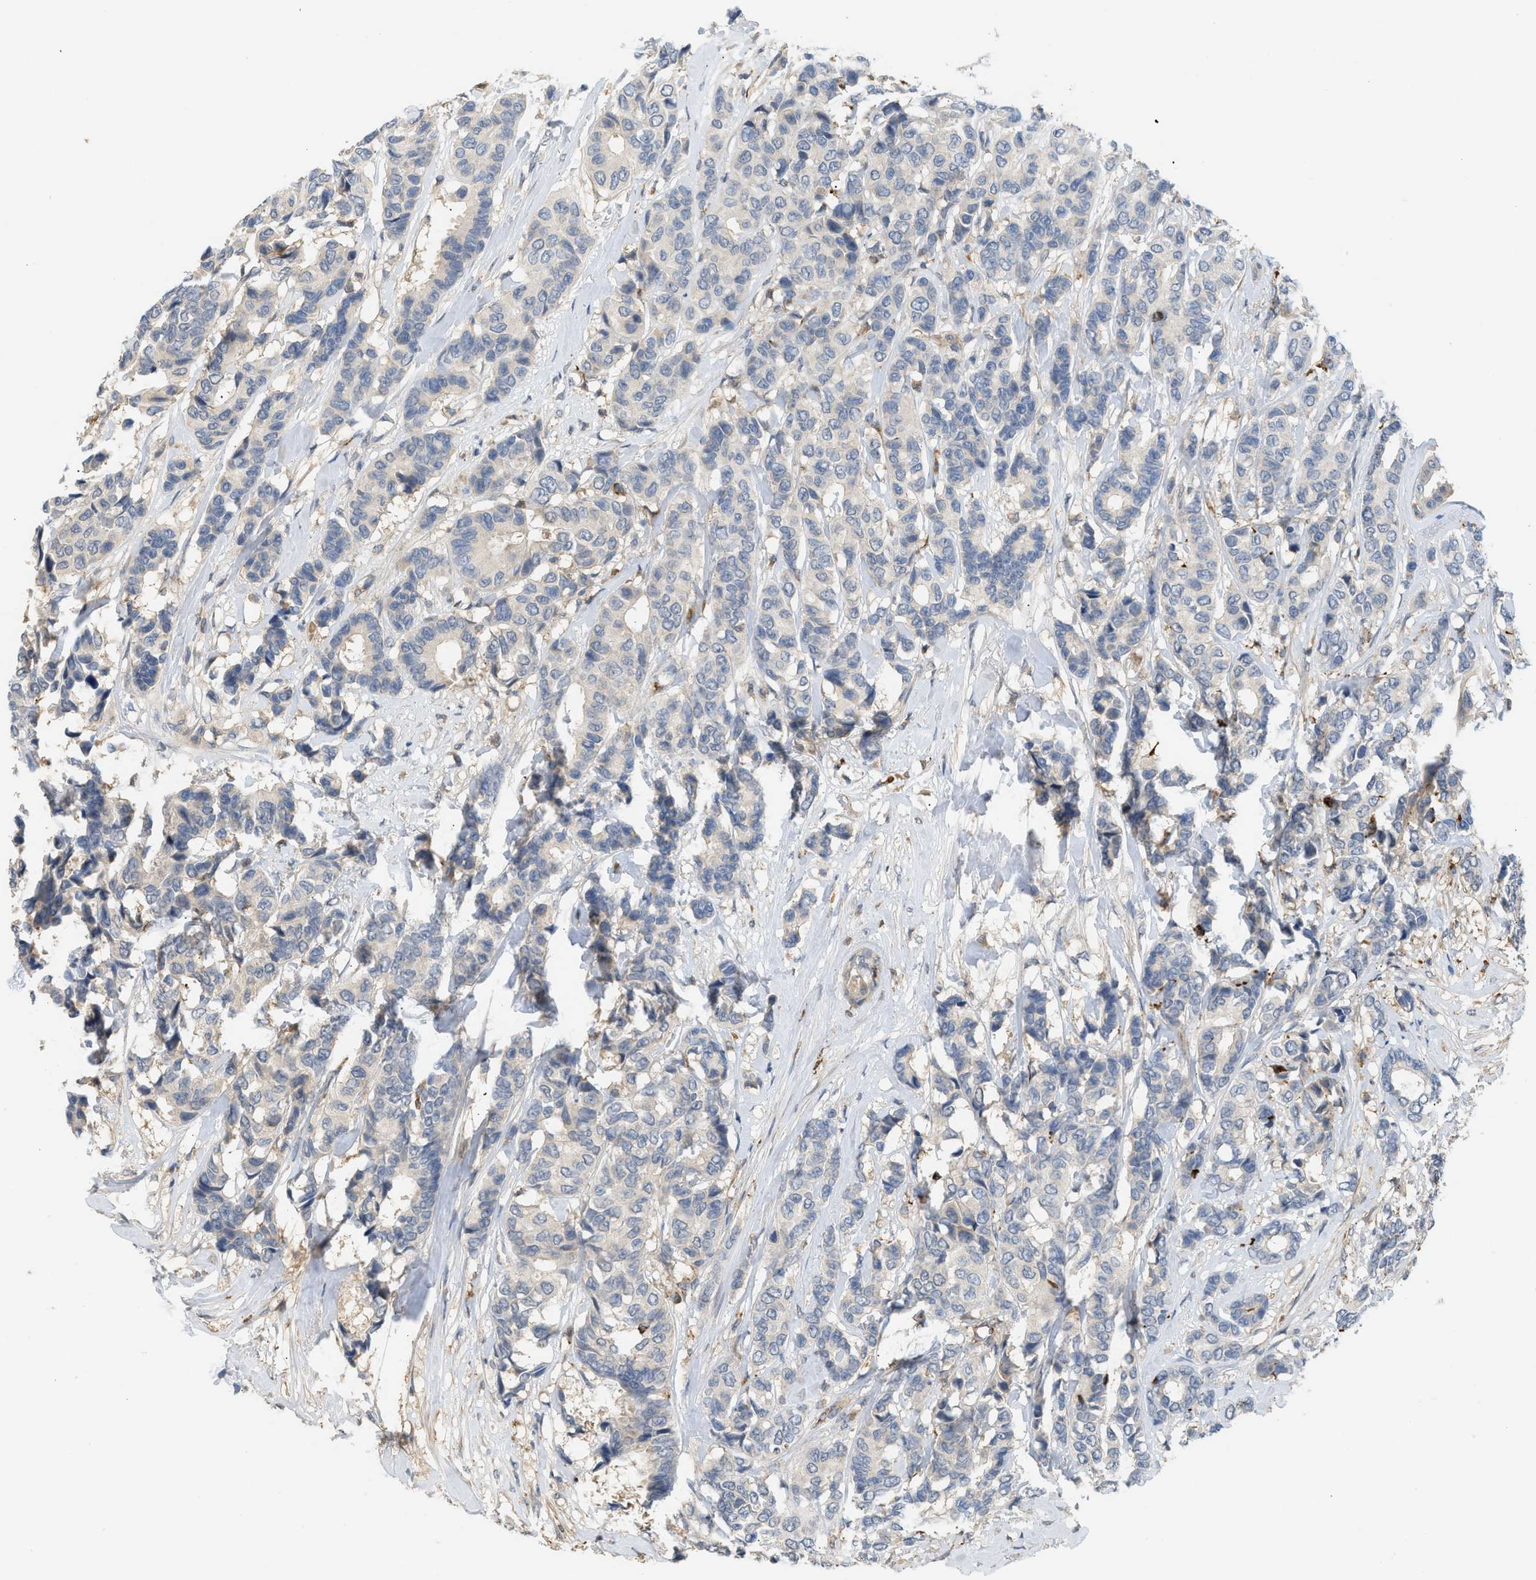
{"staining": {"intensity": "negative", "quantity": "none", "location": "none"}, "tissue": "breast cancer", "cell_type": "Tumor cells", "image_type": "cancer", "snomed": [{"axis": "morphology", "description": "Duct carcinoma"}, {"axis": "topography", "description": "Breast"}], "caption": "Immunohistochemistry photomicrograph of human breast infiltrating ductal carcinoma stained for a protein (brown), which exhibits no expression in tumor cells.", "gene": "RHBDF2", "patient": {"sex": "female", "age": 87}}